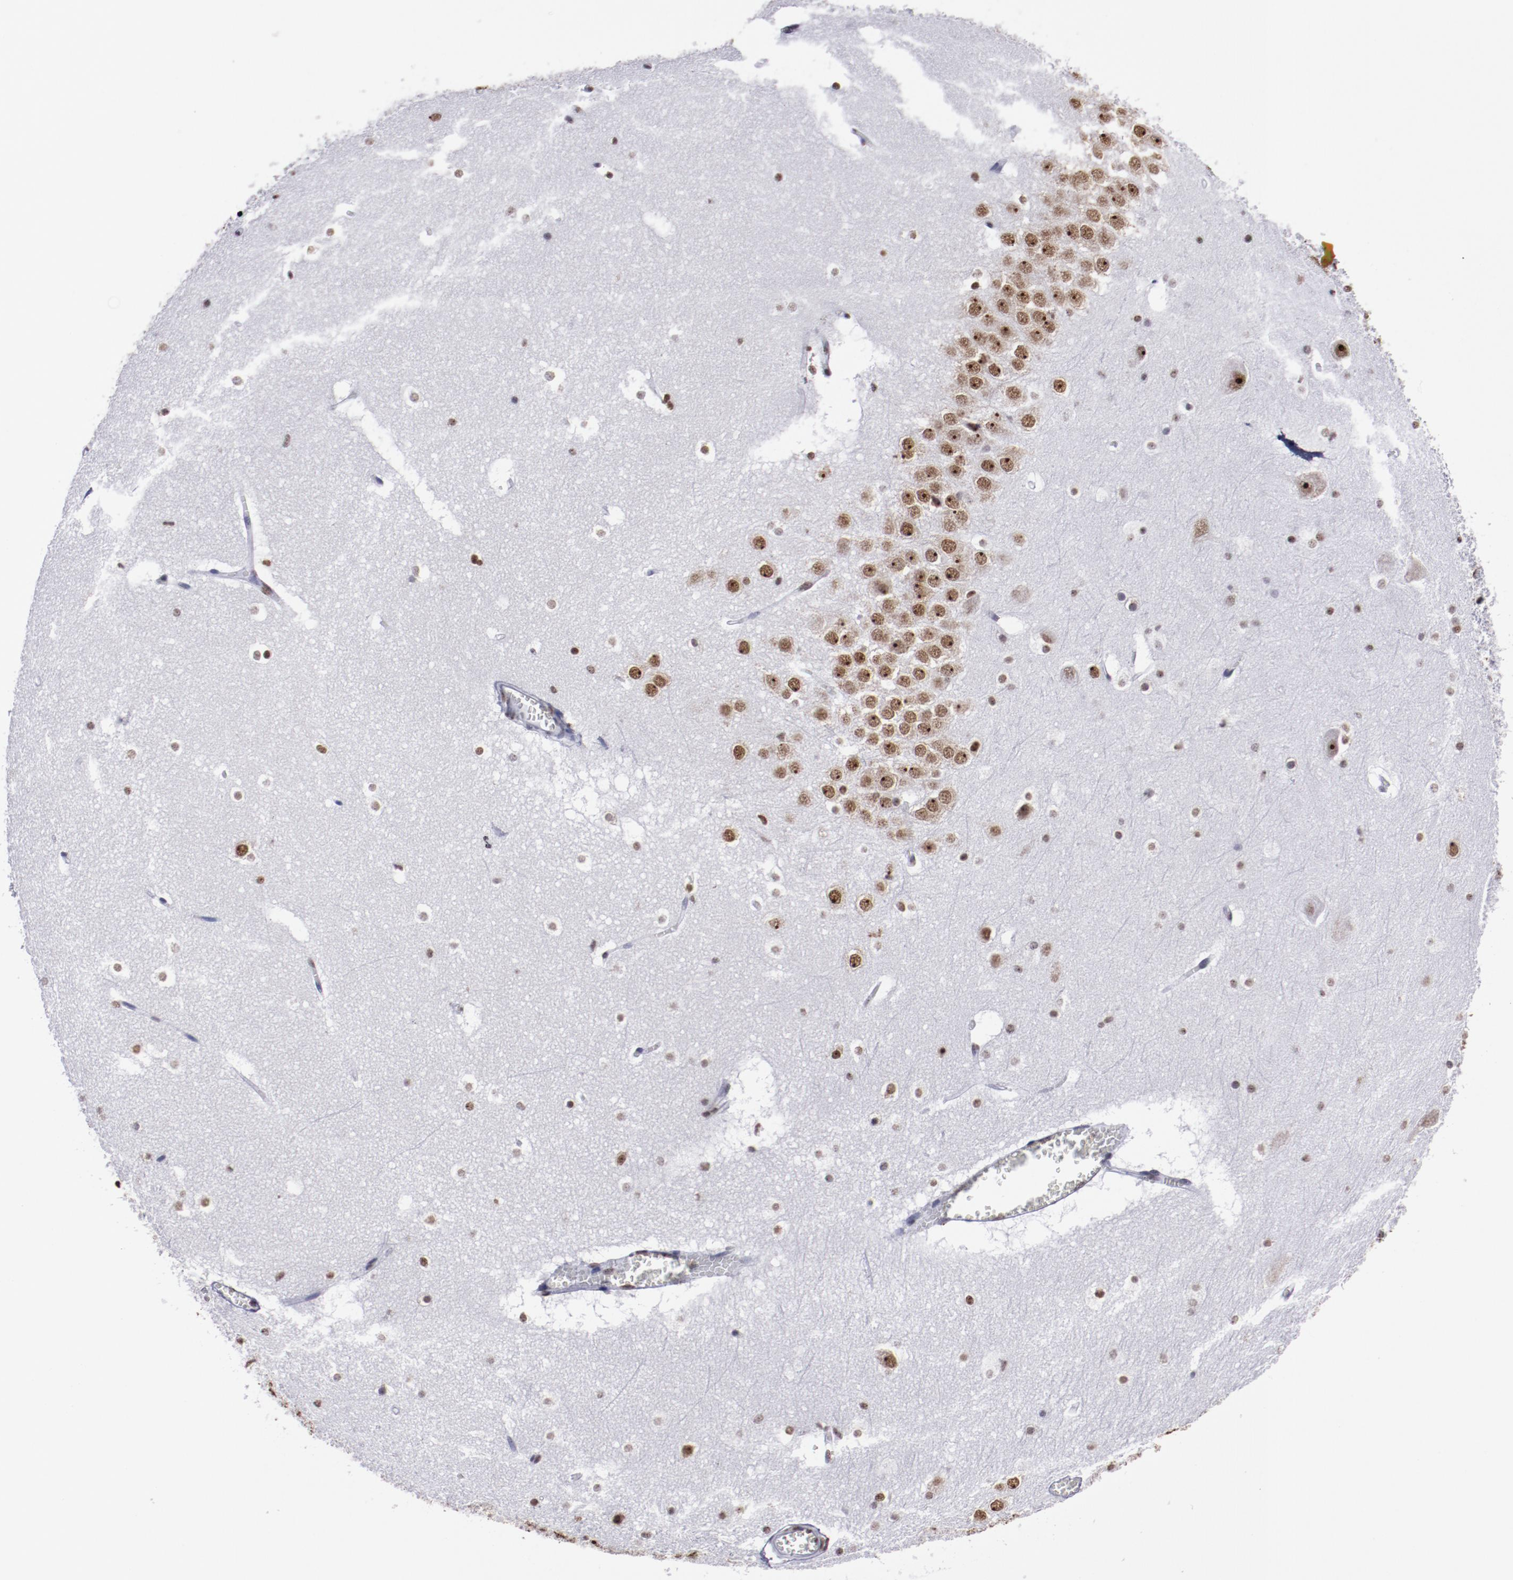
{"staining": {"intensity": "weak", "quantity": "25%-75%", "location": "nuclear"}, "tissue": "hippocampus", "cell_type": "Glial cells", "image_type": "normal", "snomed": [{"axis": "morphology", "description": "Normal tissue, NOS"}, {"axis": "topography", "description": "Hippocampus"}], "caption": "Immunohistochemical staining of benign hippocampus displays 25%-75% levels of weak nuclear protein positivity in approximately 25%-75% of glial cells. Using DAB (brown) and hematoxylin (blue) stains, captured at high magnification using brightfield microscopy.", "gene": "HNRNPA1L3", "patient": {"sex": "male", "age": 45}}